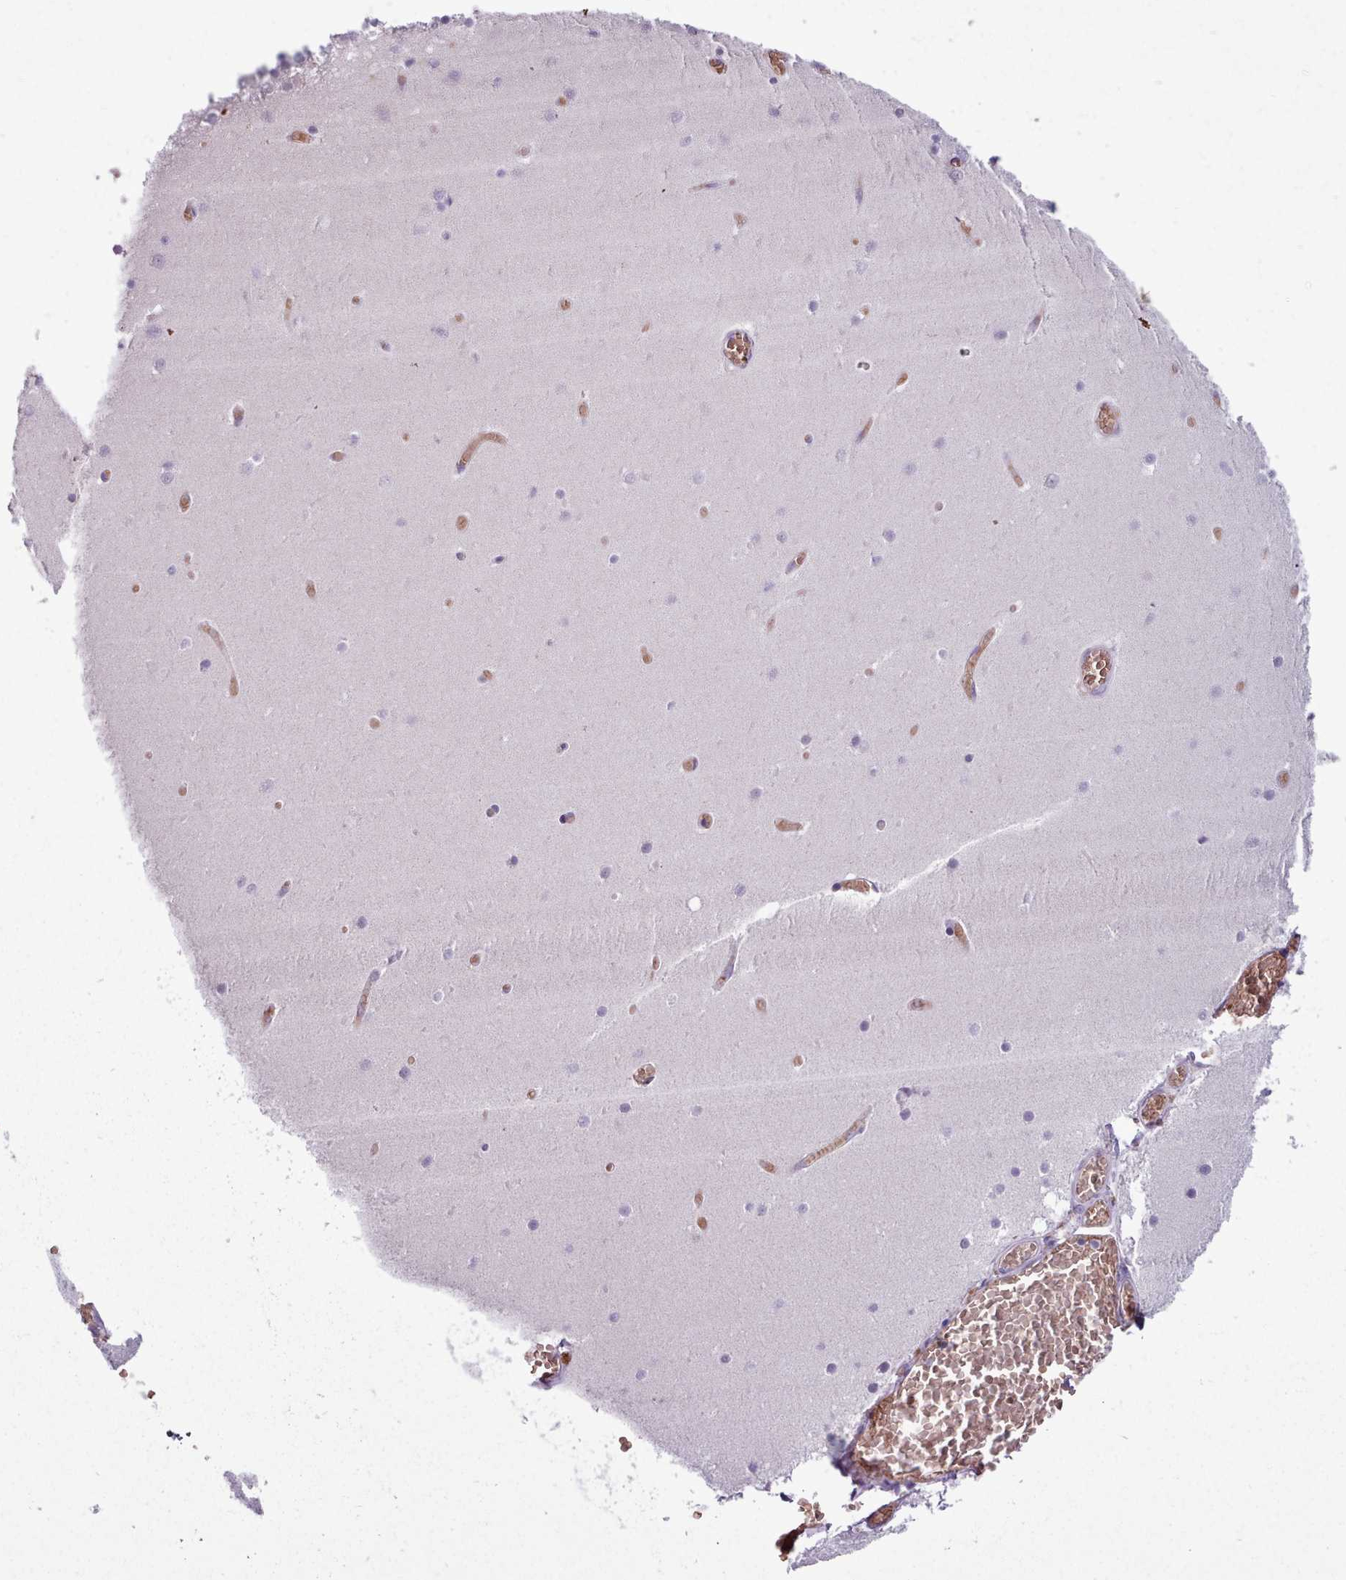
{"staining": {"intensity": "negative", "quantity": "none", "location": "none"}, "tissue": "cerebellum", "cell_type": "Cells in granular layer", "image_type": "normal", "snomed": [{"axis": "morphology", "description": "Normal tissue, NOS"}, {"axis": "topography", "description": "Cerebellum"}], "caption": "DAB immunohistochemical staining of benign human cerebellum reveals no significant expression in cells in granular layer.", "gene": "AK4P3", "patient": {"sex": "female", "age": 28}}